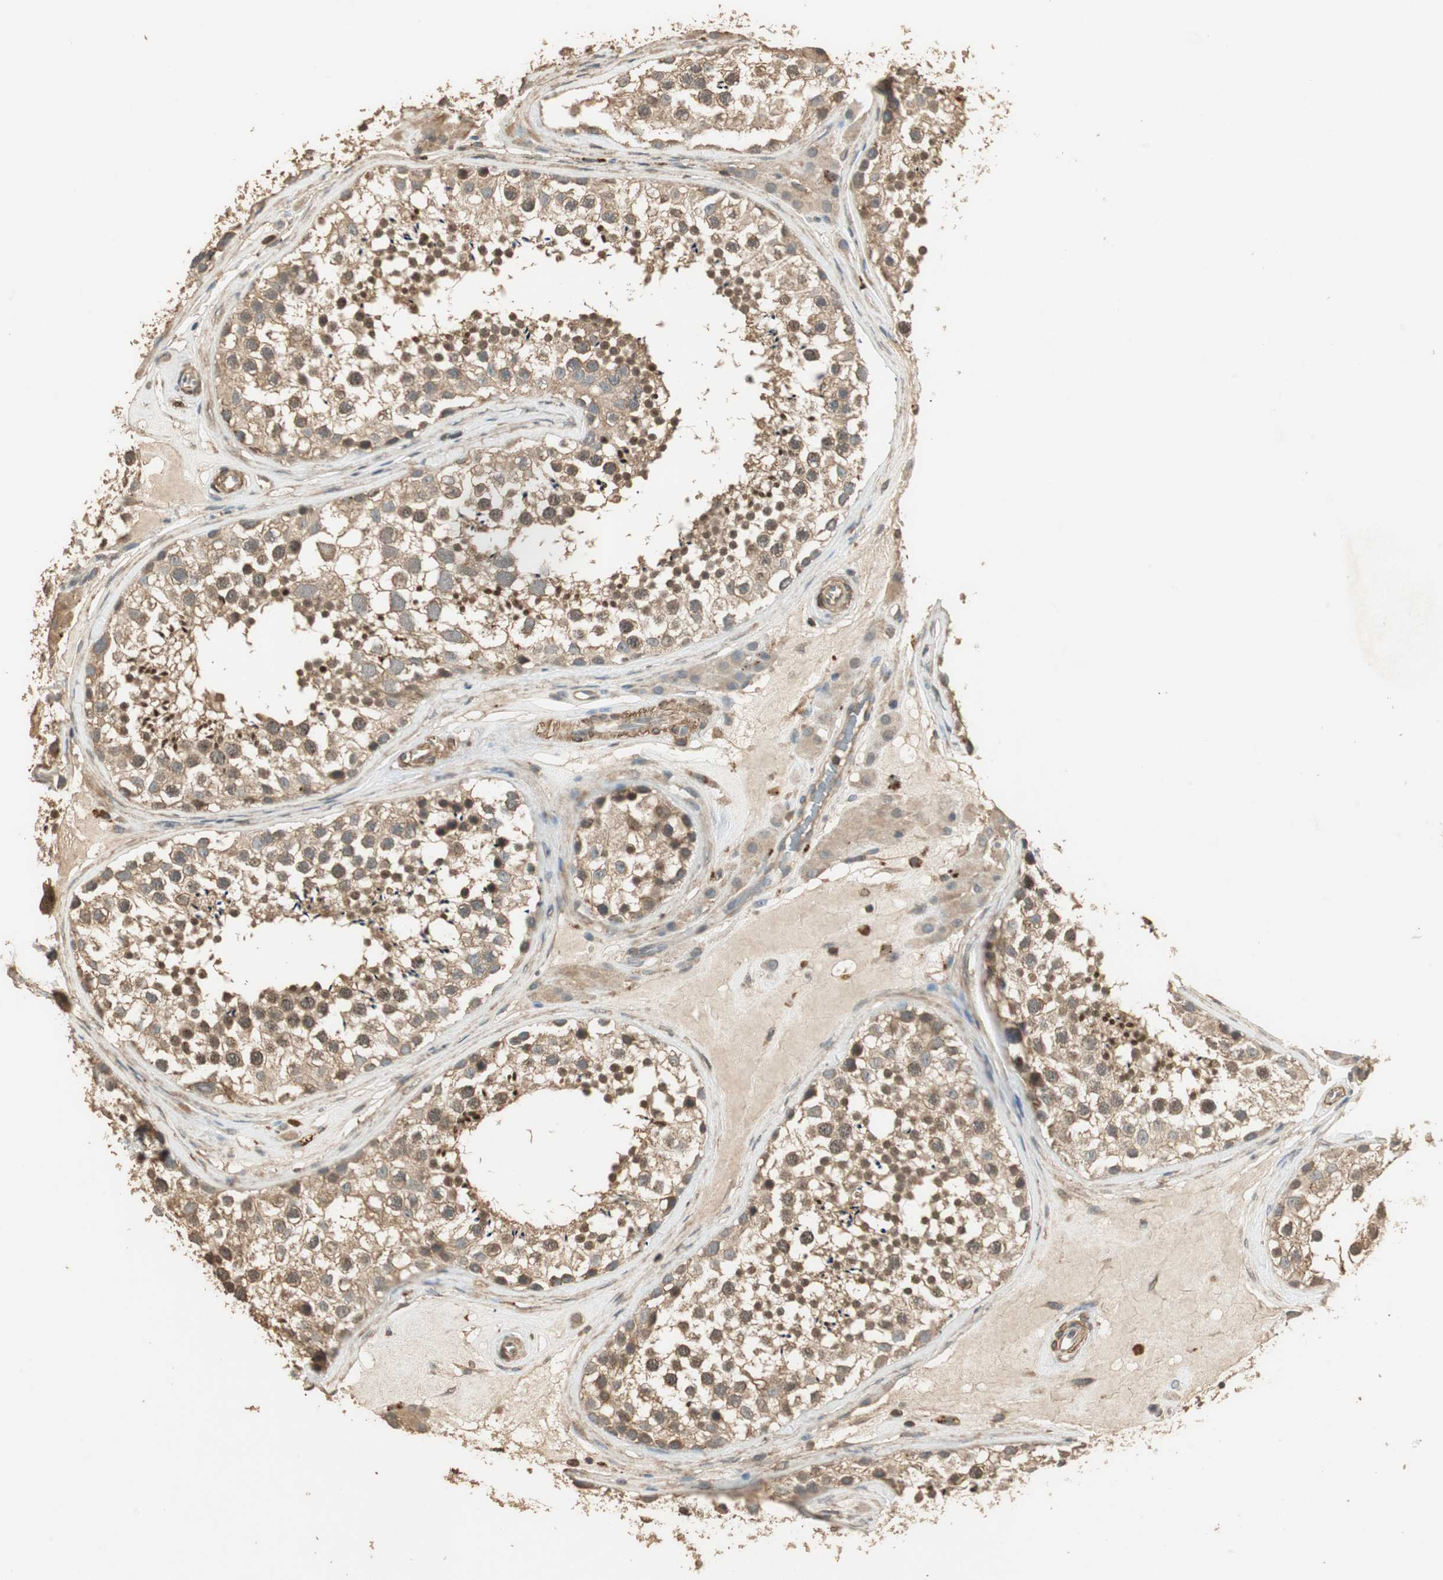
{"staining": {"intensity": "moderate", "quantity": "25%-75%", "location": "cytoplasmic/membranous"}, "tissue": "testis", "cell_type": "Cells in seminiferous ducts", "image_type": "normal", "snomed": [{"axis": "morphology", "description": "Normal tissue, NOS"}, {"axis": "topography", "description": "Testis"}], "caption": "Moderate cytoplasmic/membranous positivity is appreciated in about 25%-75% of cells in seminiferous ducts in normal testis.", "gene": "USP2", "patient": {"sex": "male", "age": 46}}